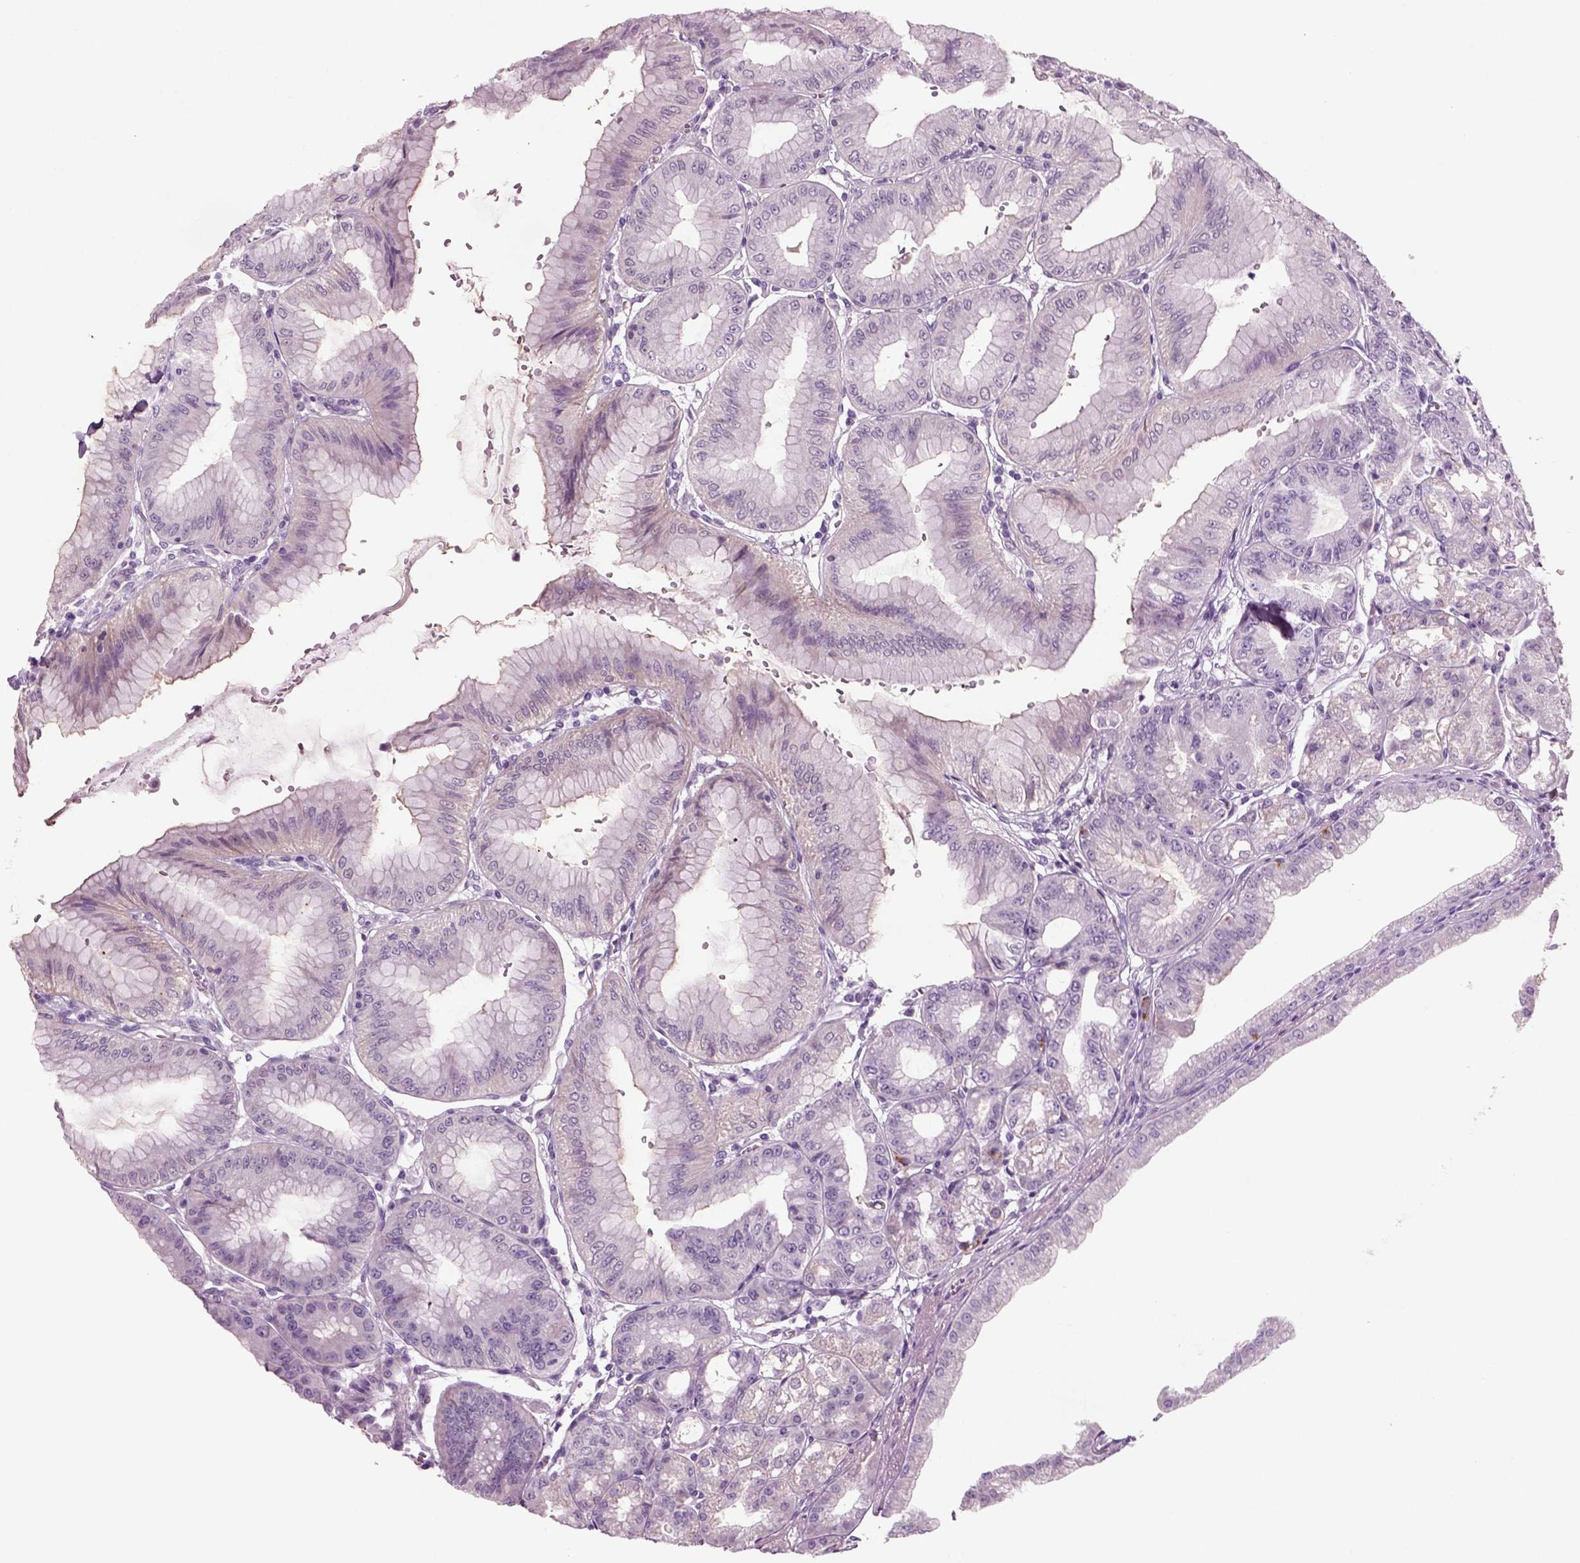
{"staining": {"intensity": "weak", "quantity": "<25%", "location": "cytoplasmic/membranous"}, "tissue": "stomach", "cell_type": "Glandular cells", "image_type": "normal", "snomed": [{"axis": "morphology", "description": "Normal tissue, NOS"}, {"axis": "topography", "description": "Stomach"}], "caption": "Immunohistochemical staining of benign human stomach demonstrates no significant expression in glandular cells. Nuclei are stained in blue.", "gene": "COL9A2", "patient": {"sex": "male", "age": 71}}